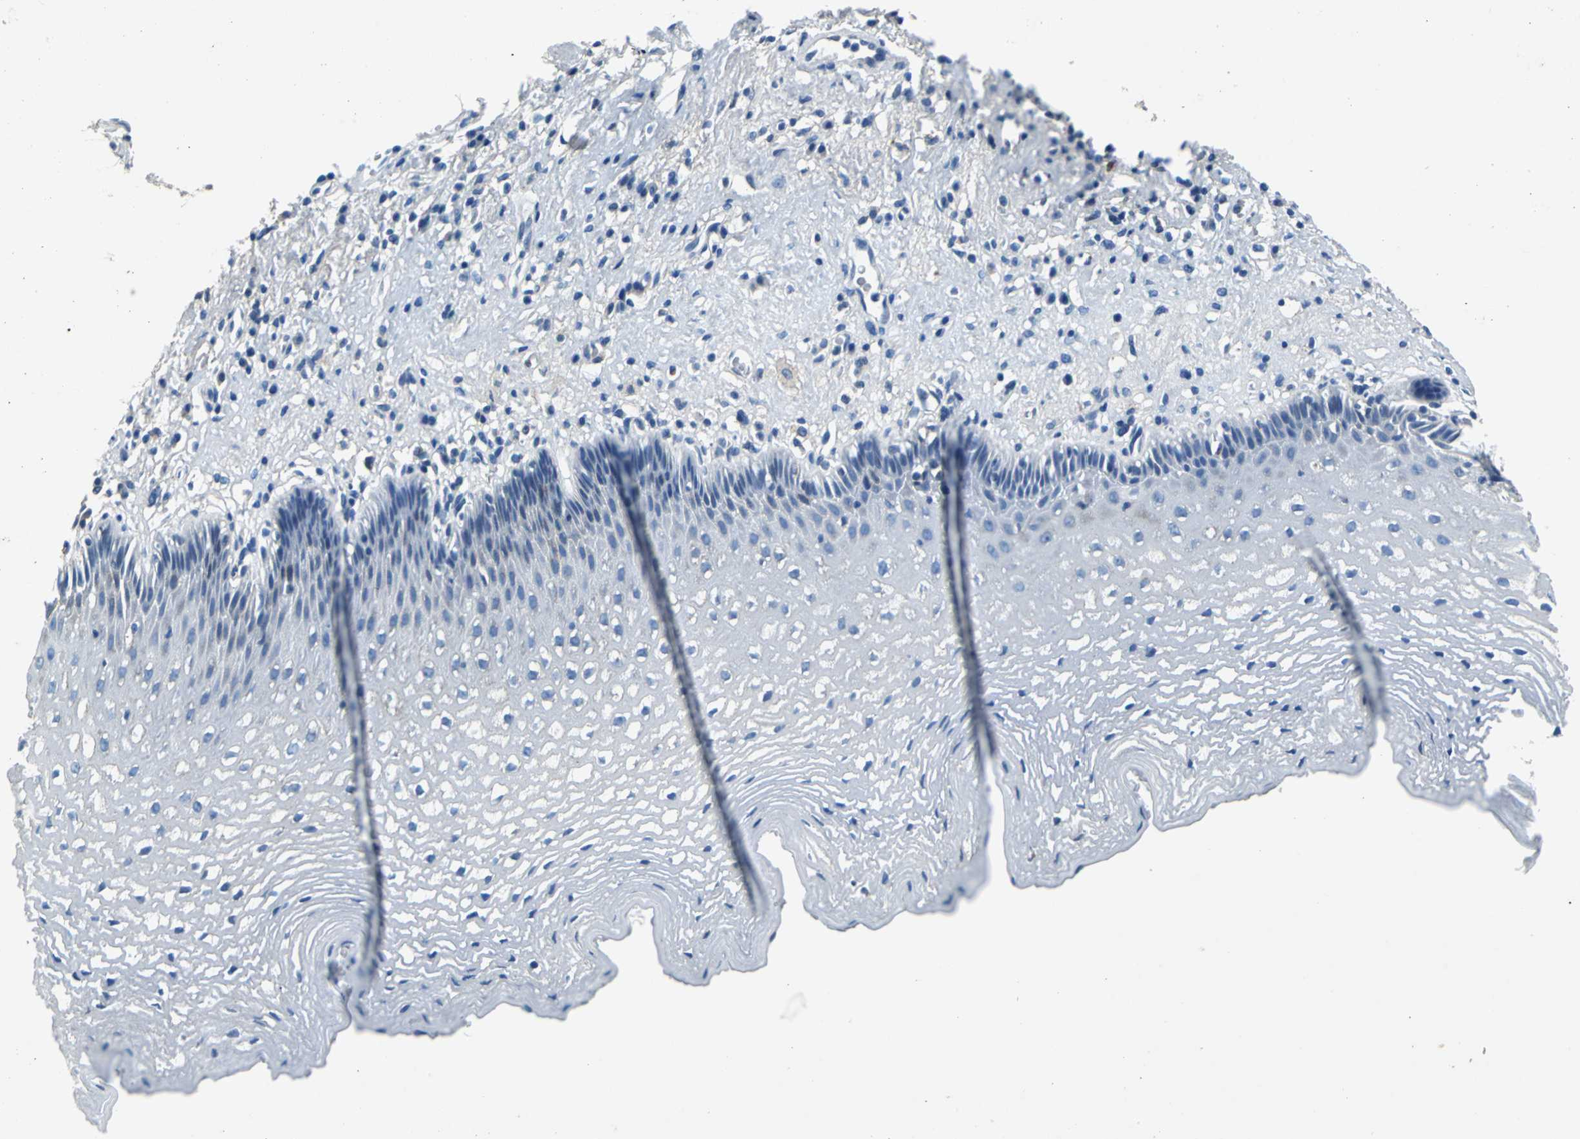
{"staining": {"intensity": "negative", "quantity": "none", "location": "none"}, "tissue": "esophagus", "cell_type": "Squamous epithelial cells", "image_type": "normal", "snomed": [{"axis": "morphology", "description": "Normal tissue, NOS"}, {"axis": "topography", "description": "Esophagus"}], "caption": "DAB (3,3'-diaminobenzidine) immunohistochemical staining of unremarkable esophagus displays no significant positivity in squamous epithelial cells.", "gene": "TEX264", "patient": {"sex": "female", "age": 70}}